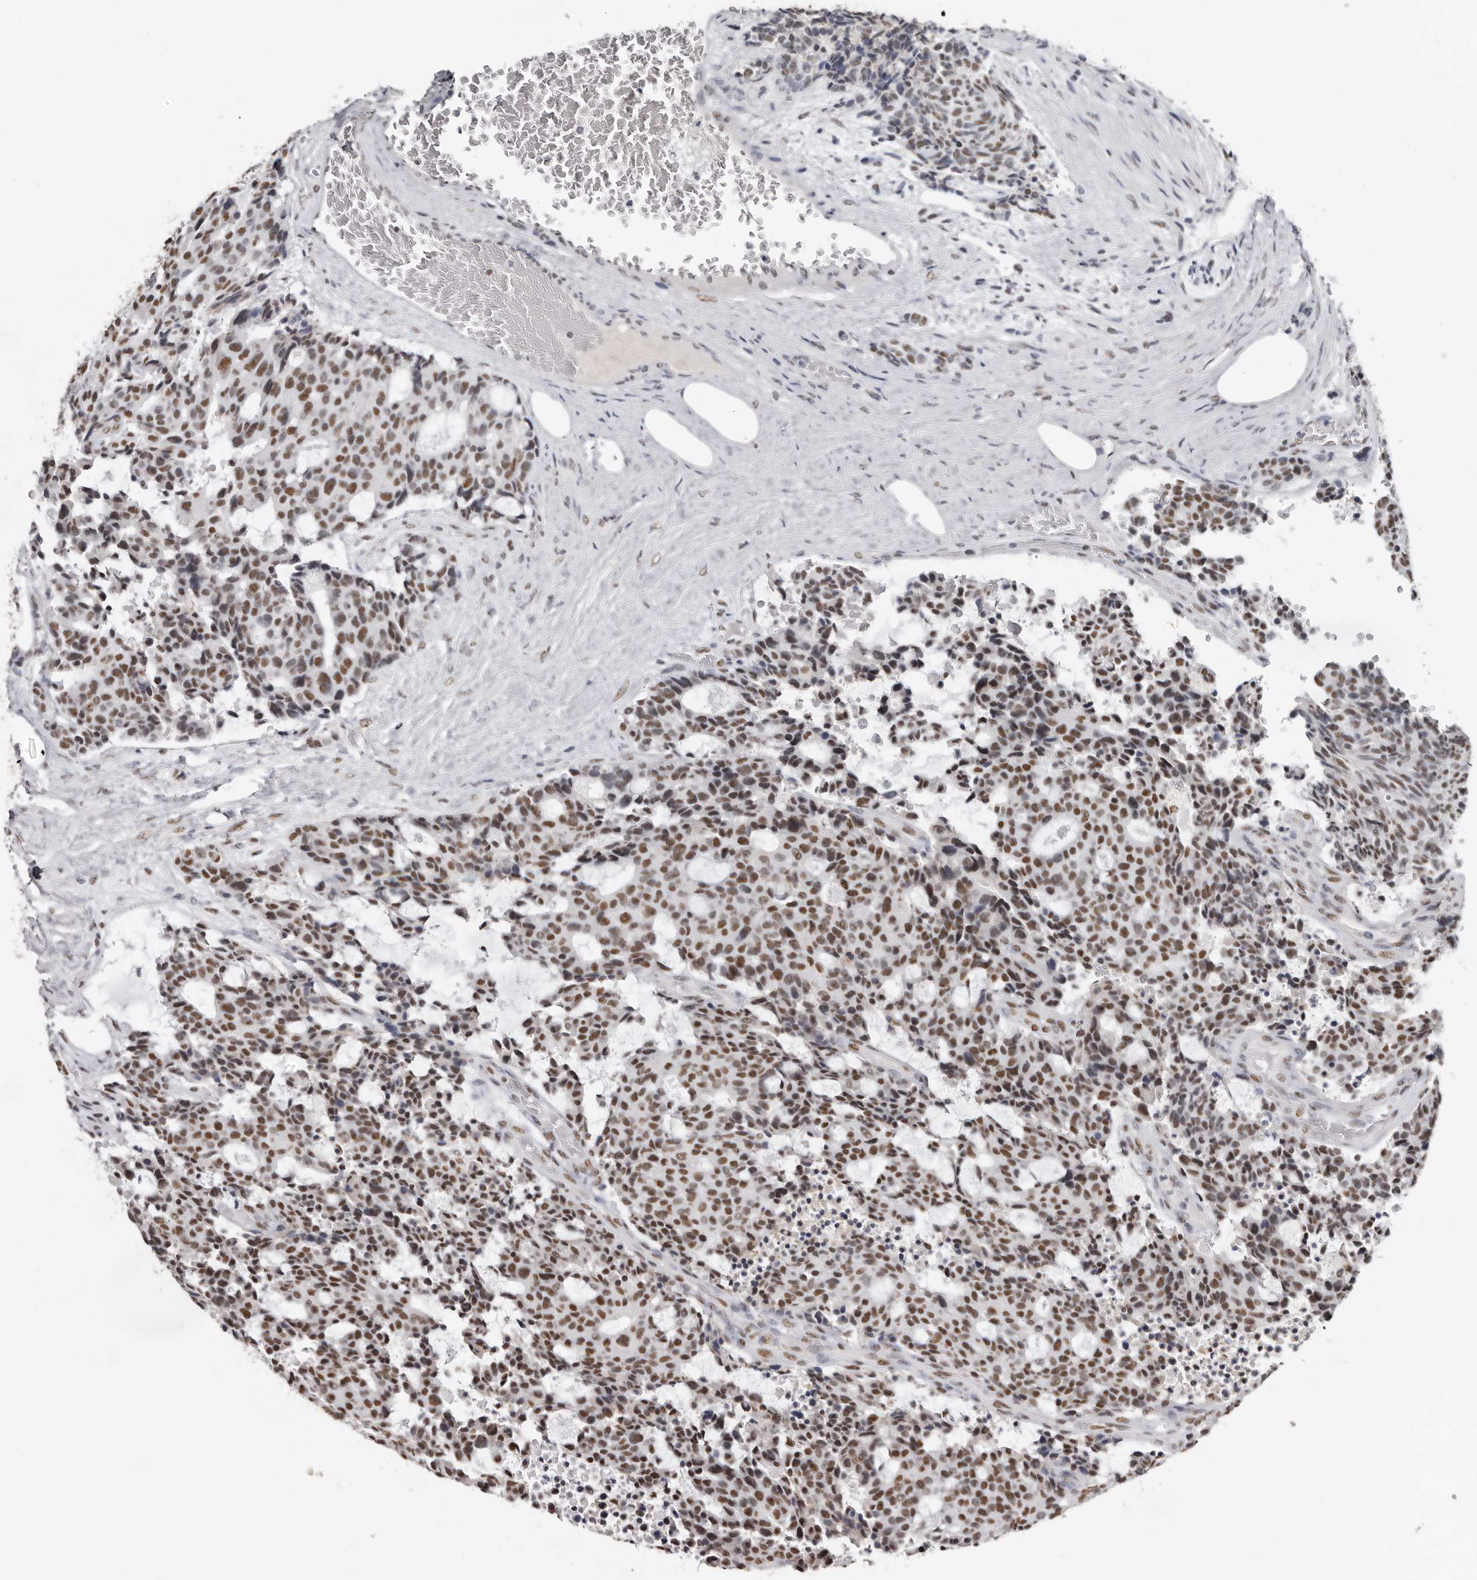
{"staining": {"intensity": "moderate", "quantity": ">75%", "location": "nuclear"}, "tissue": "carcinoid", "cell_type": "Tumor cells", "image_type": "cancer", "snomed": [{"axis": "morphology", "description": "Carcinoid, malignant, NOS"}, {"axis": "topography", "description": "Pancreas"}], "caption": "Brown immunohistochemical staining in human carcinoid shows moderate nuclear expression in about >75% of tumor cells.", "gene": "SCAF4", "patient": {"sex": "female", "age": 54}}